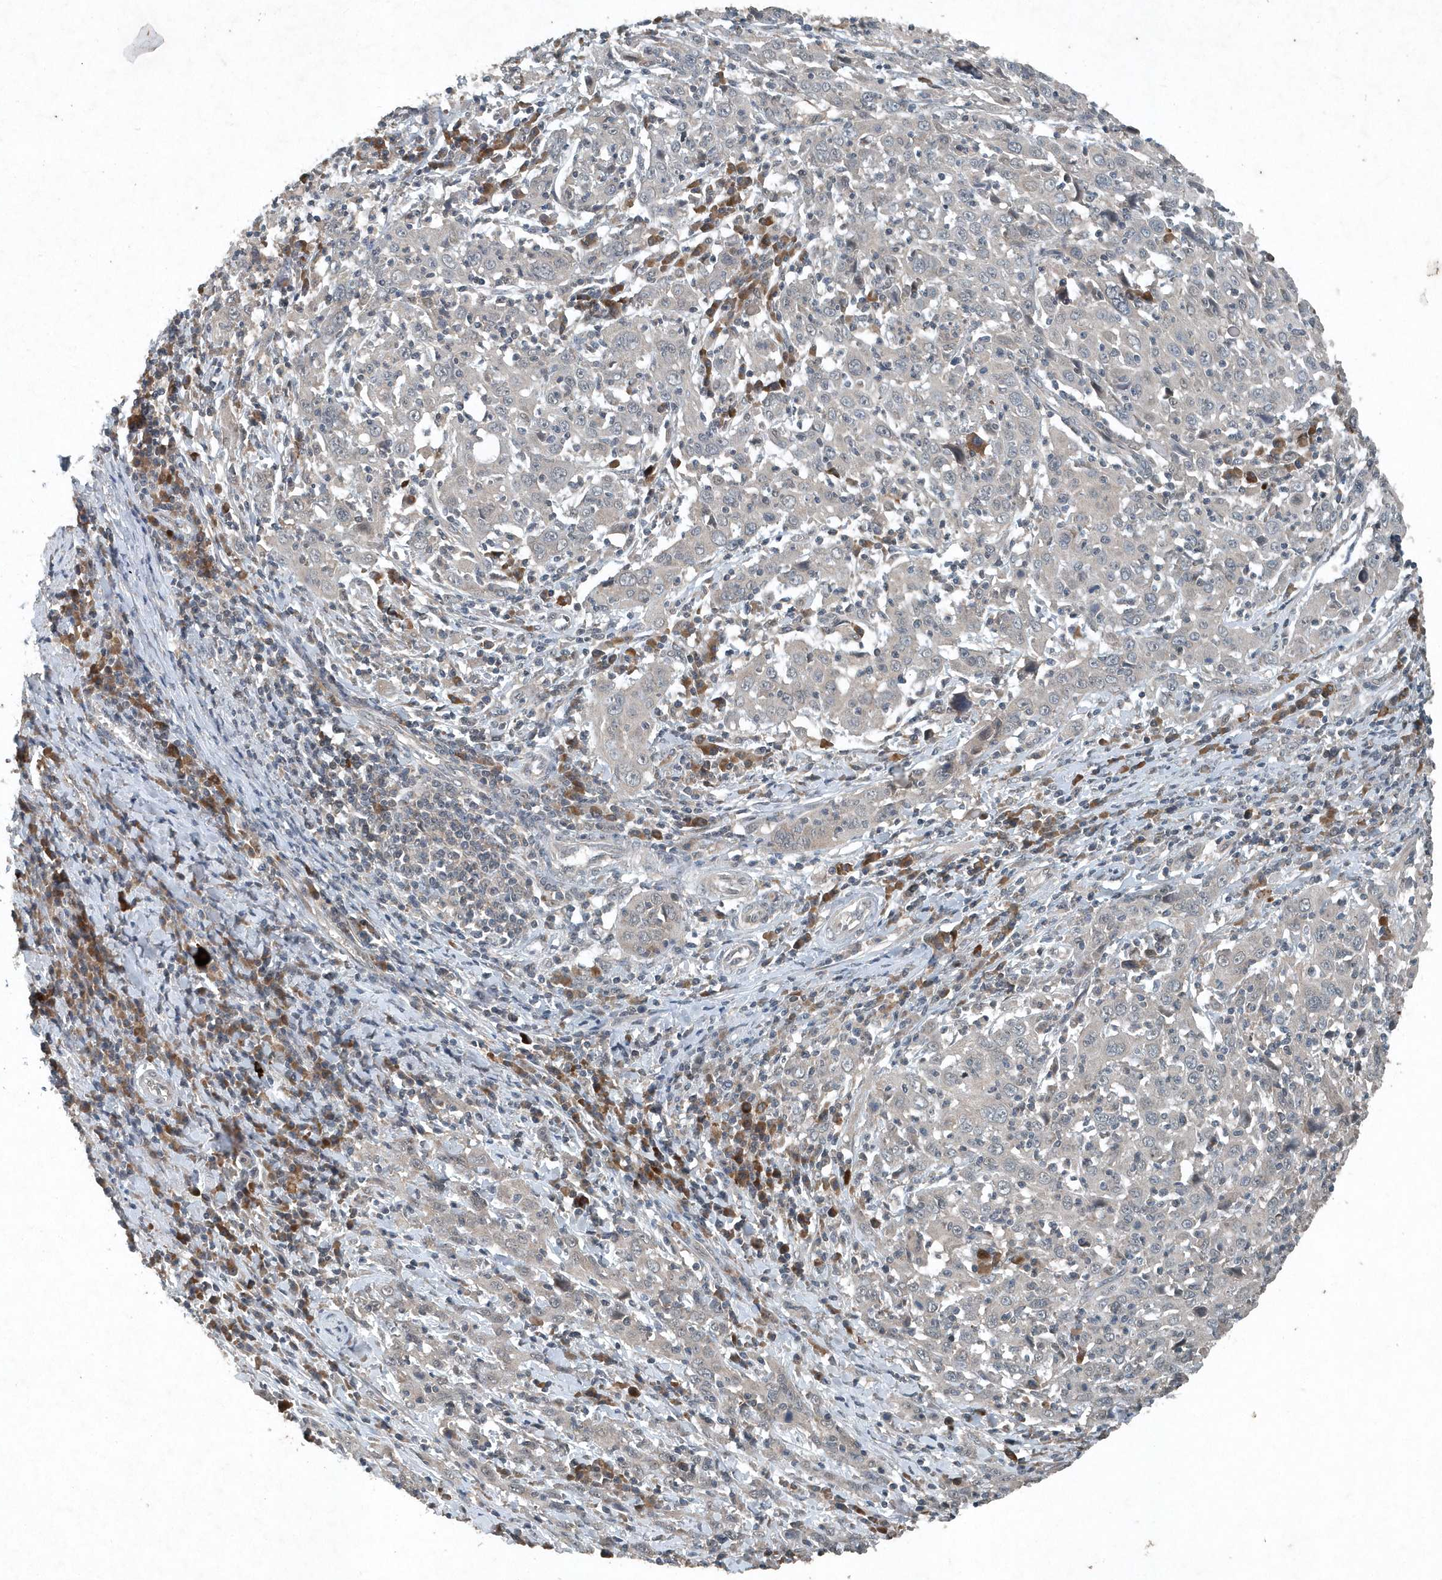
{"staining": {"intensity": "negative", "quantity": "none", "location": "none"}, "tissue": "cervical cancer", "cell_type": "Tumor cells", "image_type": "cancer", "snomed": [{"axis": "morphology", "description": "Squamous cell carcinoma, NOS"}, {"axis": "topography", "description": "Cervix"}], "caption": "High power microscopy histopathology image of an immunohistochemistry (IHC) image of cervical cancer (squamous cell carcinoma), revealing no significant staining in tumor cells.", "gene": "SCFD2", "patient": {"sex": "female", "age": 46}}